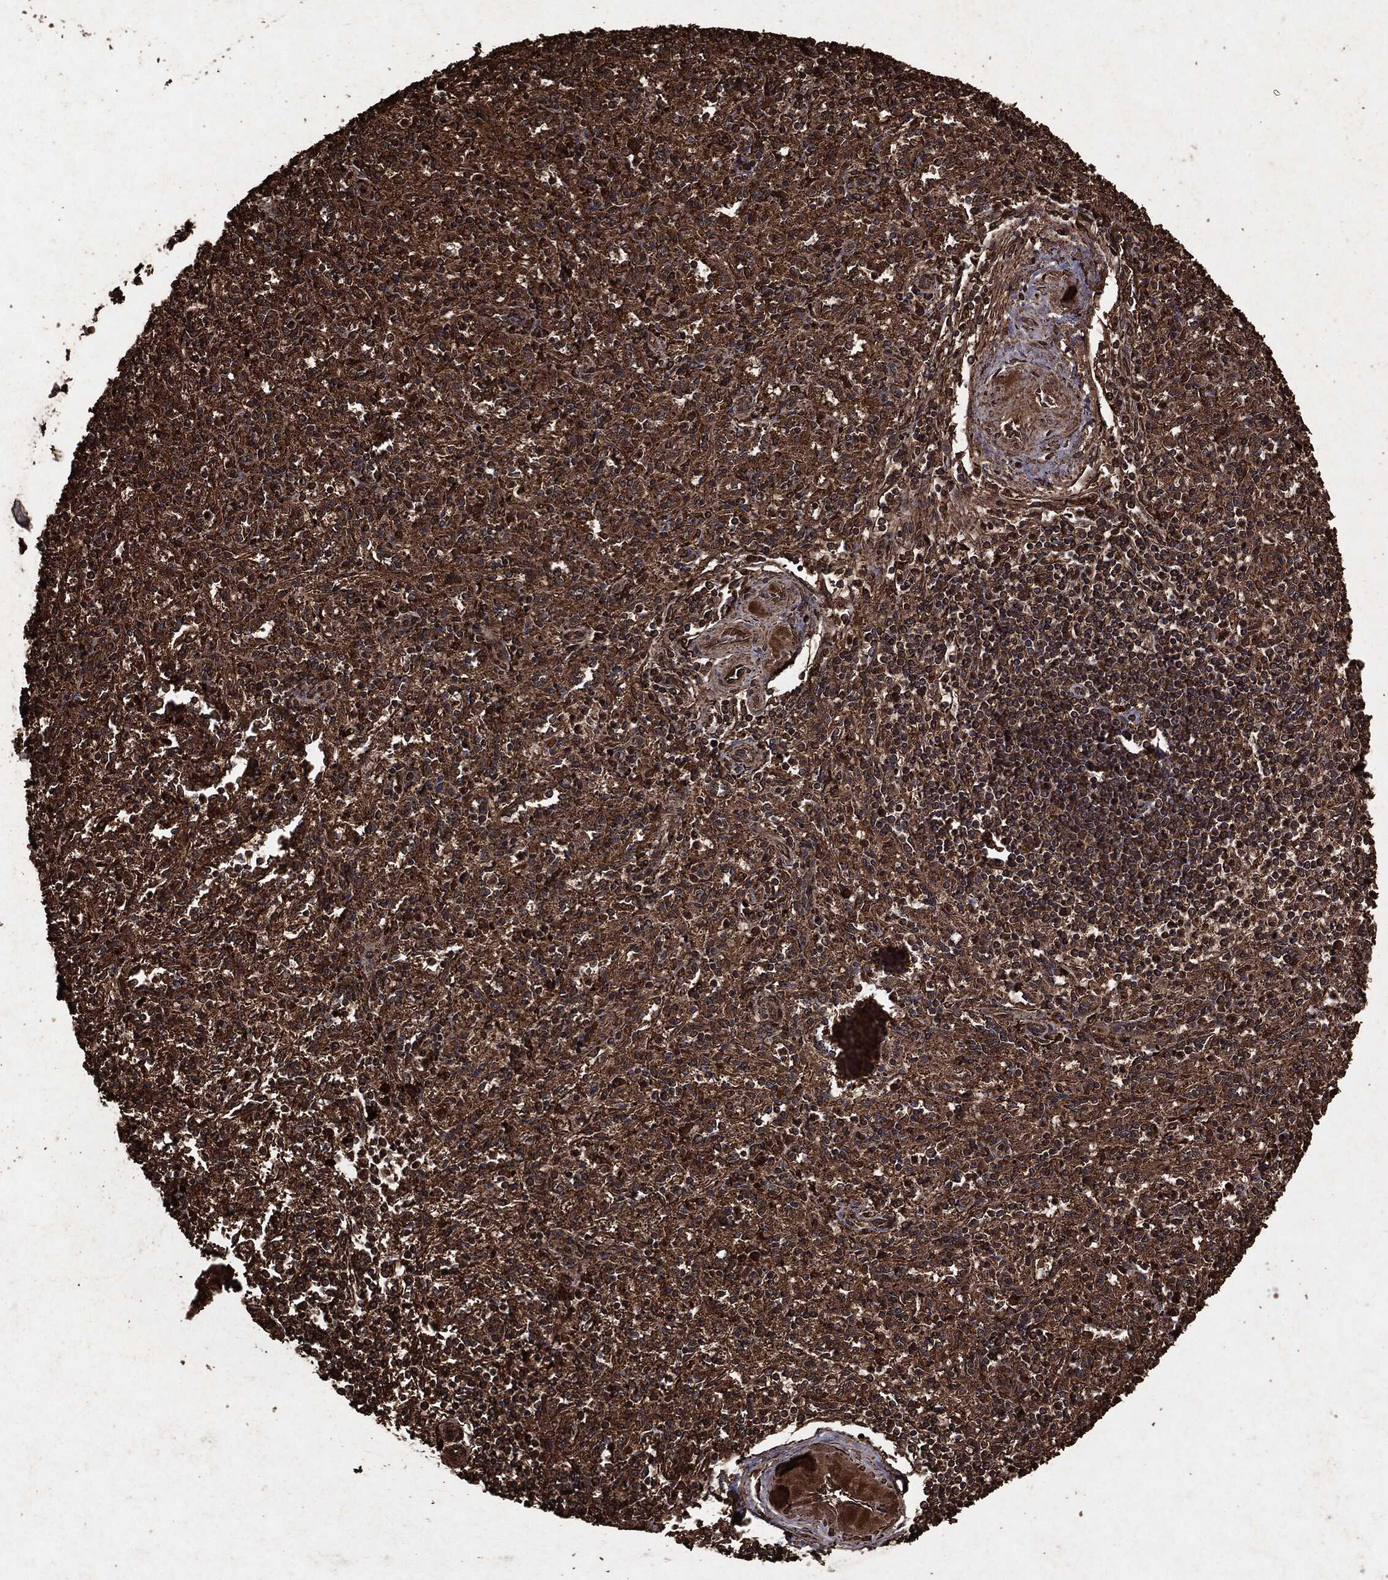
{"staining": {"intensity": "strong", "quantity": ">75%", "location": "cytoplasmic/membranous"}, "tissue": "spleen", "cell_type": "Cells in red pulp", "image_type": "normal", "snomed": [{"axis": "morphology", "description": "Normal tissue, NOS"}, {"axis": "topography", "description": "Spleen"}], "caption": "Cells in red pulp show strong cytoplasmic/membranous positivity in about >75% of cells in unremarkable spleen.", "gene": "ARAF", "patient": {"sex": "male", "age": 69}}